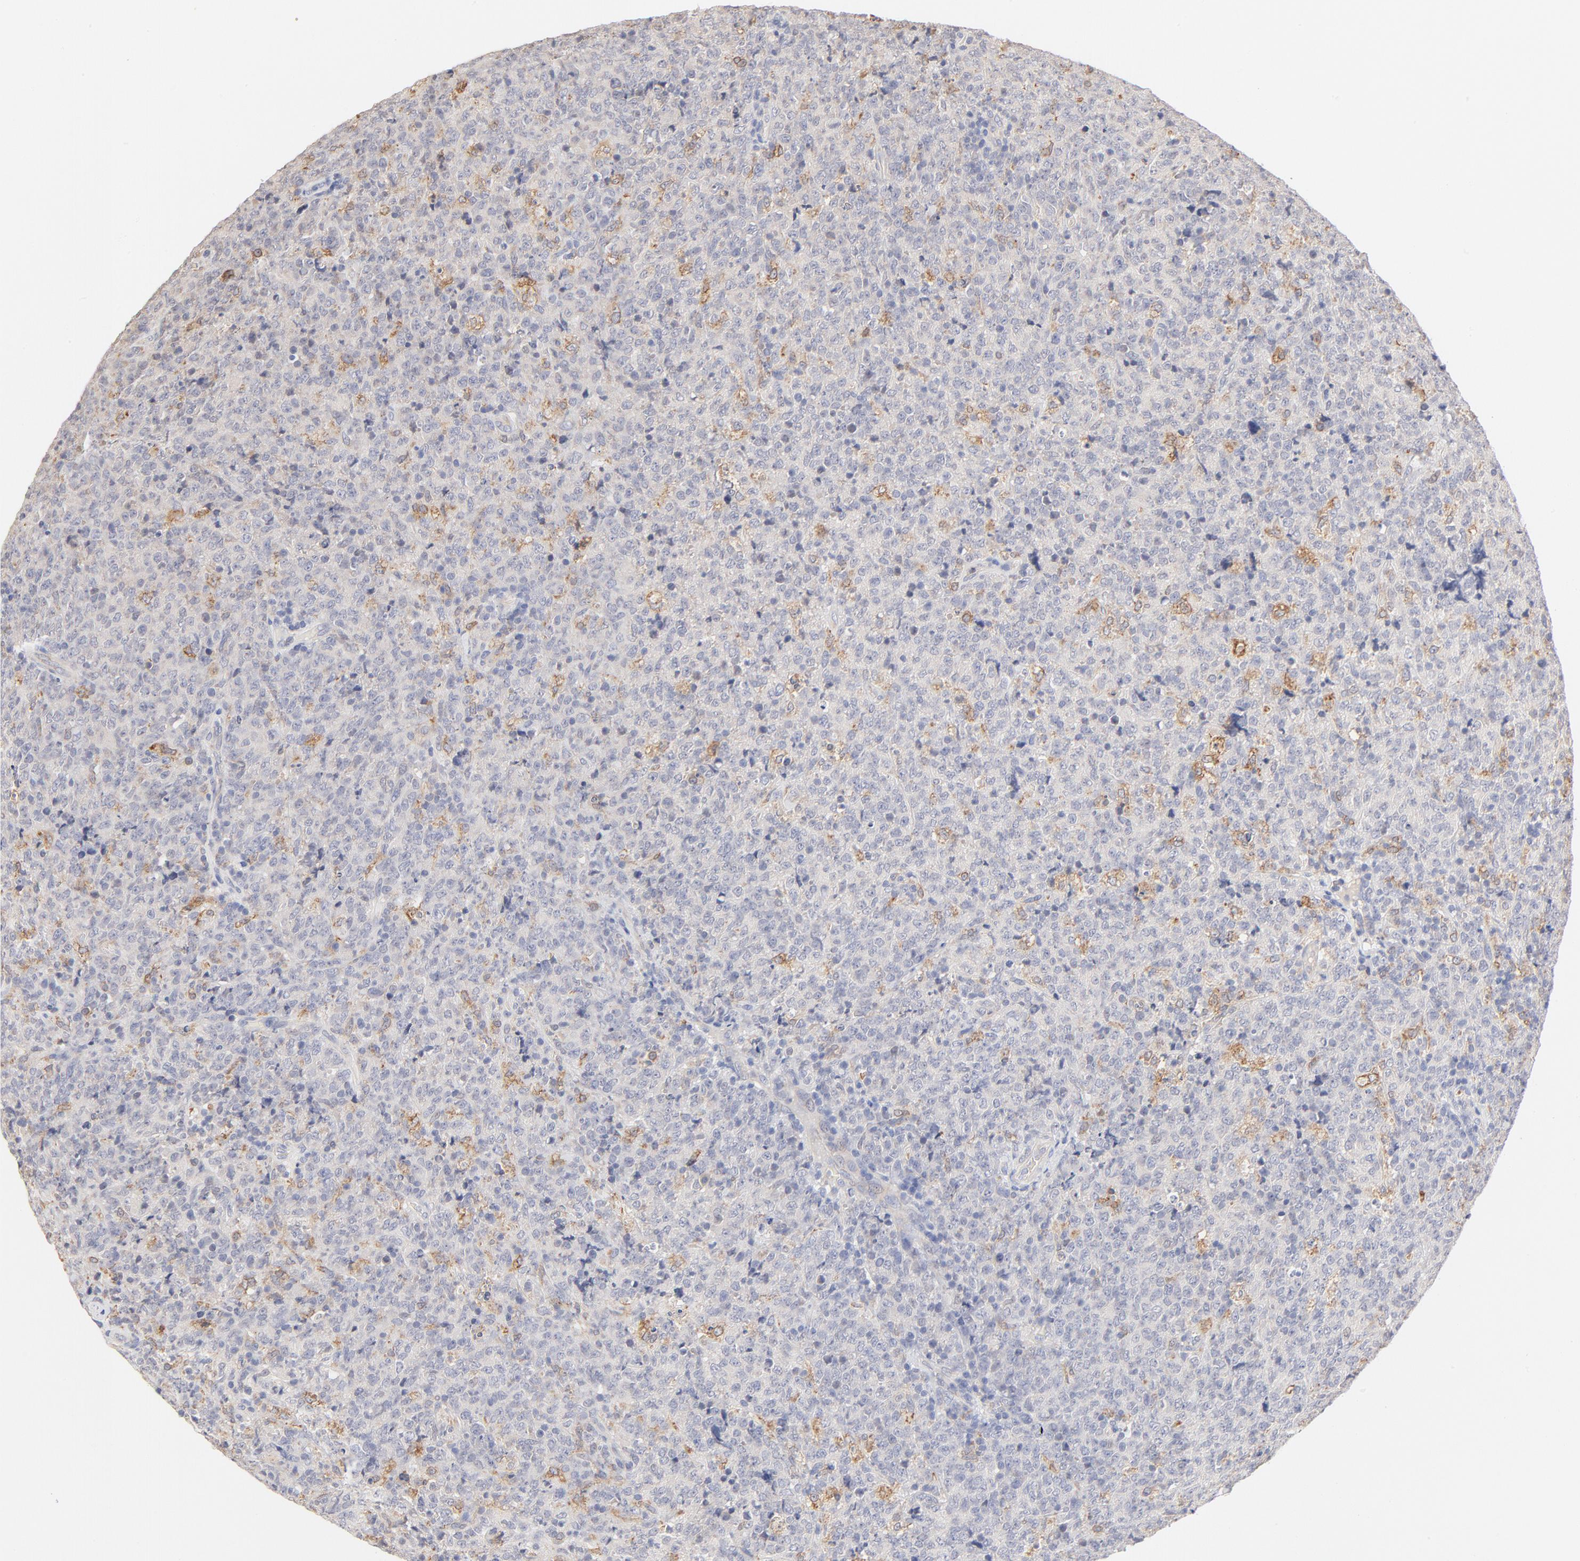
{"staining": {"intensity": "moderate", "quantity": "<25%", "location": "cytoplasmic/membranous"}, "tissue": "lymphoma", "cell_type": "Tumor cells", "image_type": "cancer", "snomed": [{"axis": "morphology", "description": "Malignant lymphoma, non-Hodgkin's type, High grade"}, {"axis": "topography", "description": "Tonsil"}], "caption": "Immunohistochemistry (IHC) of lymphoma reveals low levels of moderate cytoplasmic/membranous staining in approximately <25% of tumor cells.", "gene": "MTERF2", "patient": {"sex": "female", "age": 36}}